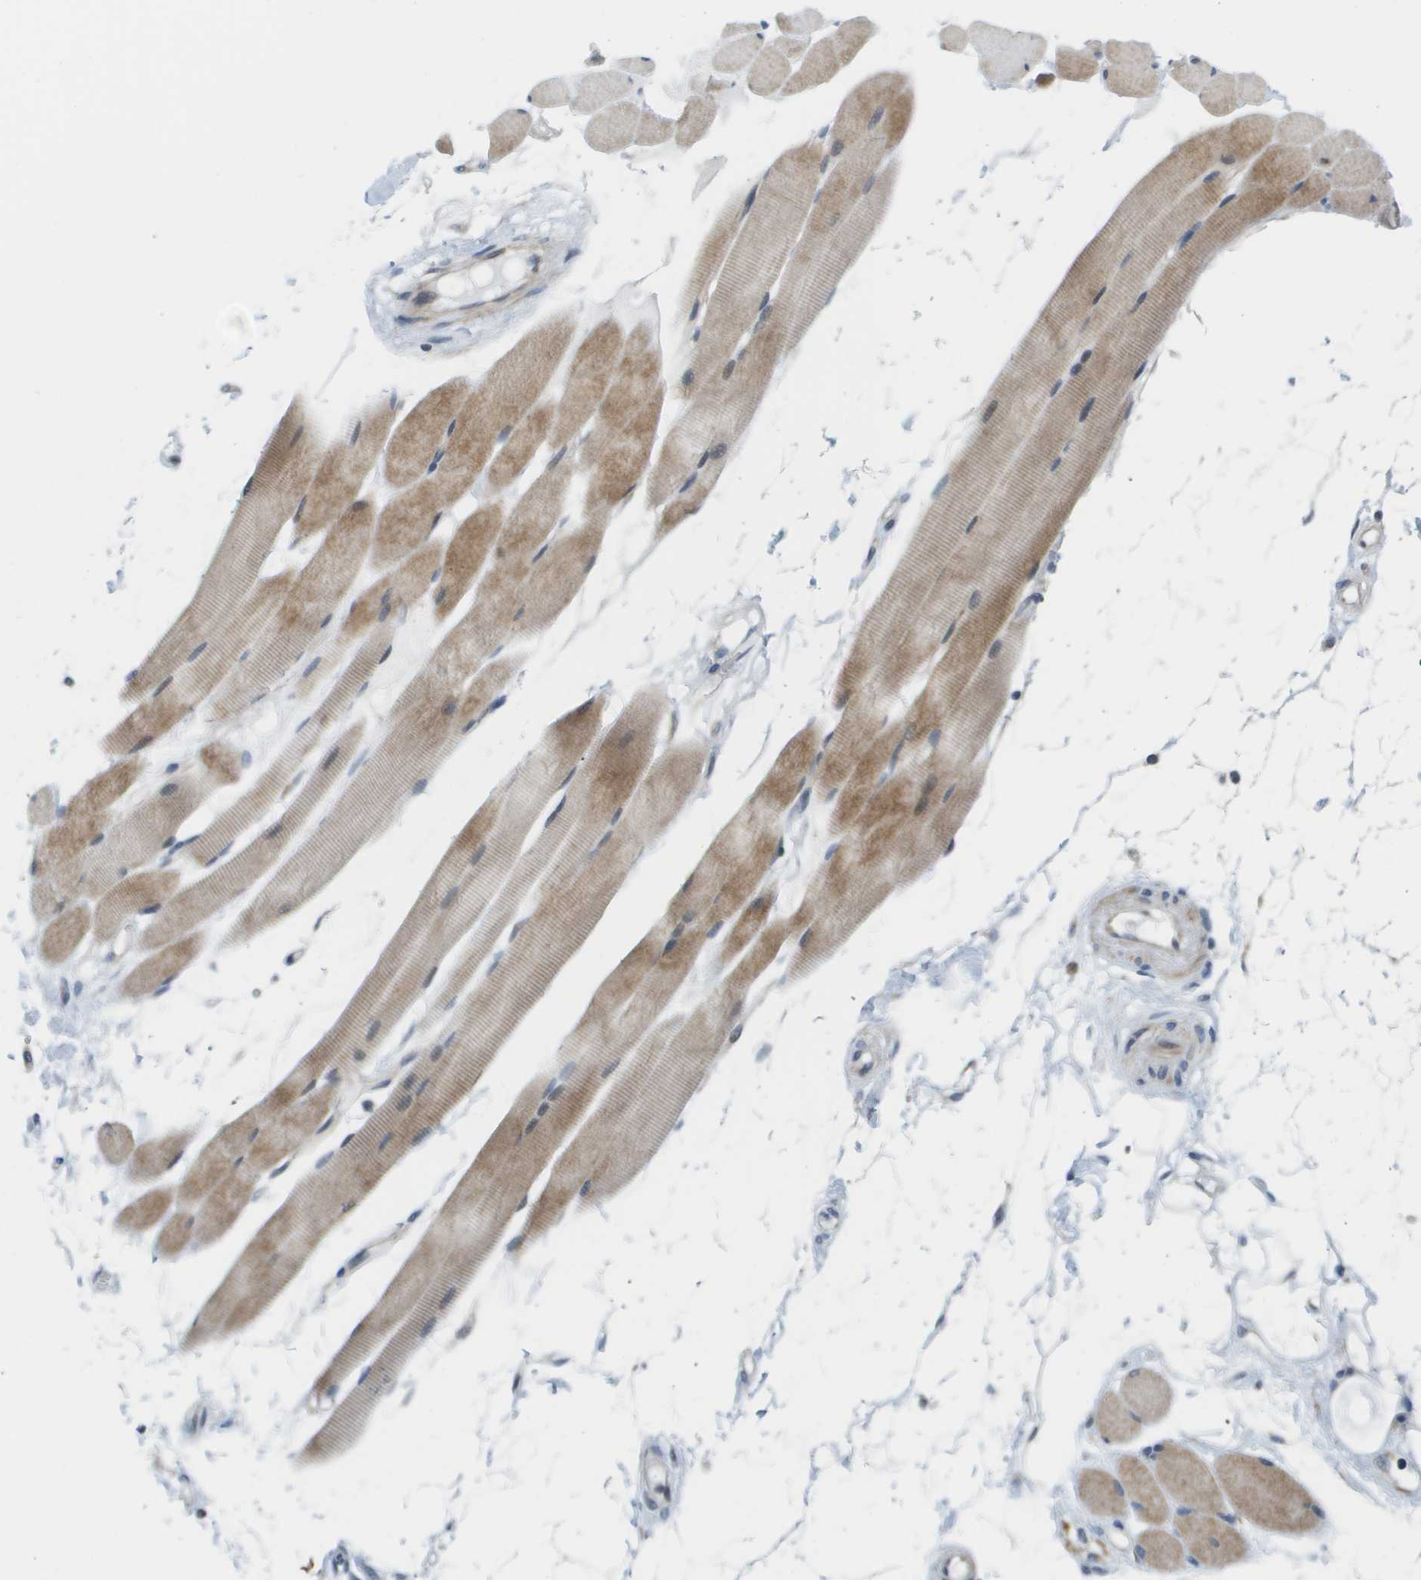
{"staining": {"intensity": "moderate", "quantity": "25%-75%", "location": "cytoplasmic/membranous"}, "tissue": "skeletal muscle", "cell_type": "Myocytes", "image_type": "normal", "snomed": [{"axis": "morphology", "description": "Normal tissue, NOS"}, {"axis": "topography", "description": "Skeletal muscle"}, {"axis": "topography", "description": "Peripheral nerve tissue"}], "caption": "The immunohistochemical stain labels moderate cytoplasmic/membranous staining in myocytes of benign skeletal muscle. The staining was performed using DAB to visualize the protein expression in brown, while the nuclei were stained in blue with hematoxylin (Magnification: 20x).", "gene": "KRT23", "patient": {"sex": "female", "age": 84}}